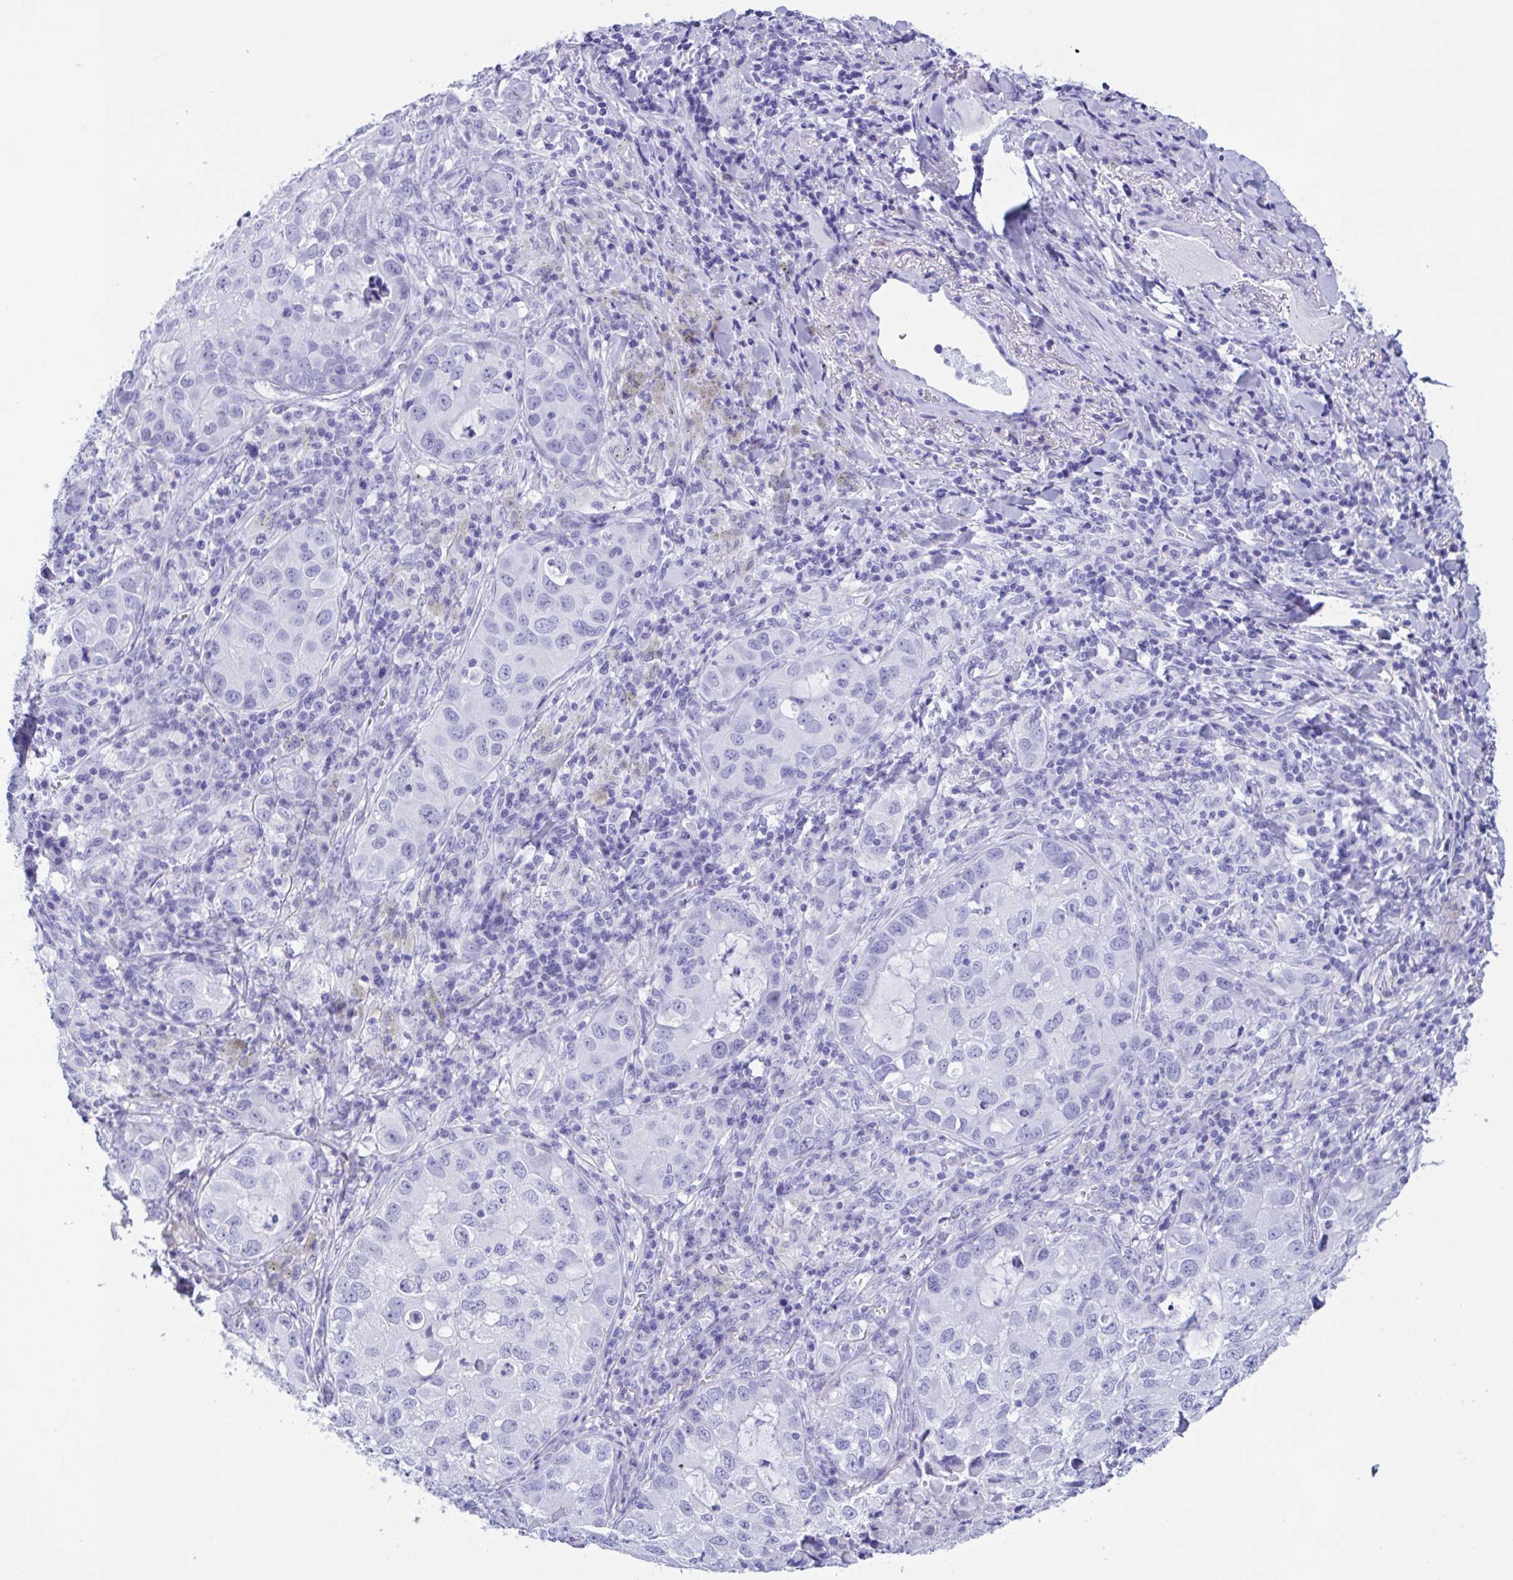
{"staining": {"intensity": "negative", "quantity": "none", "location": "none"}, "tissue": "lung cancer", "cell_type": "Tumor cells", "image_type": "cancer", "snomed": [{"axis": "morphology", "description": "Normal morphology"}, {"axis": "morphology", "description": "Adenocarcinoma, NOS"}, {"axis": "topography", "description": "Lymph node"}, {"axis": "topography", "description": "Lung"}], "caption": "Immunohistochemistry (IHC) photomicrograph of human lung adenocarcinoma stained for a protein (brown), which demonstrates no positivity in tumor cells.", "gene": "ZNF850", "patient": {"sex": "female", "age": 51}}